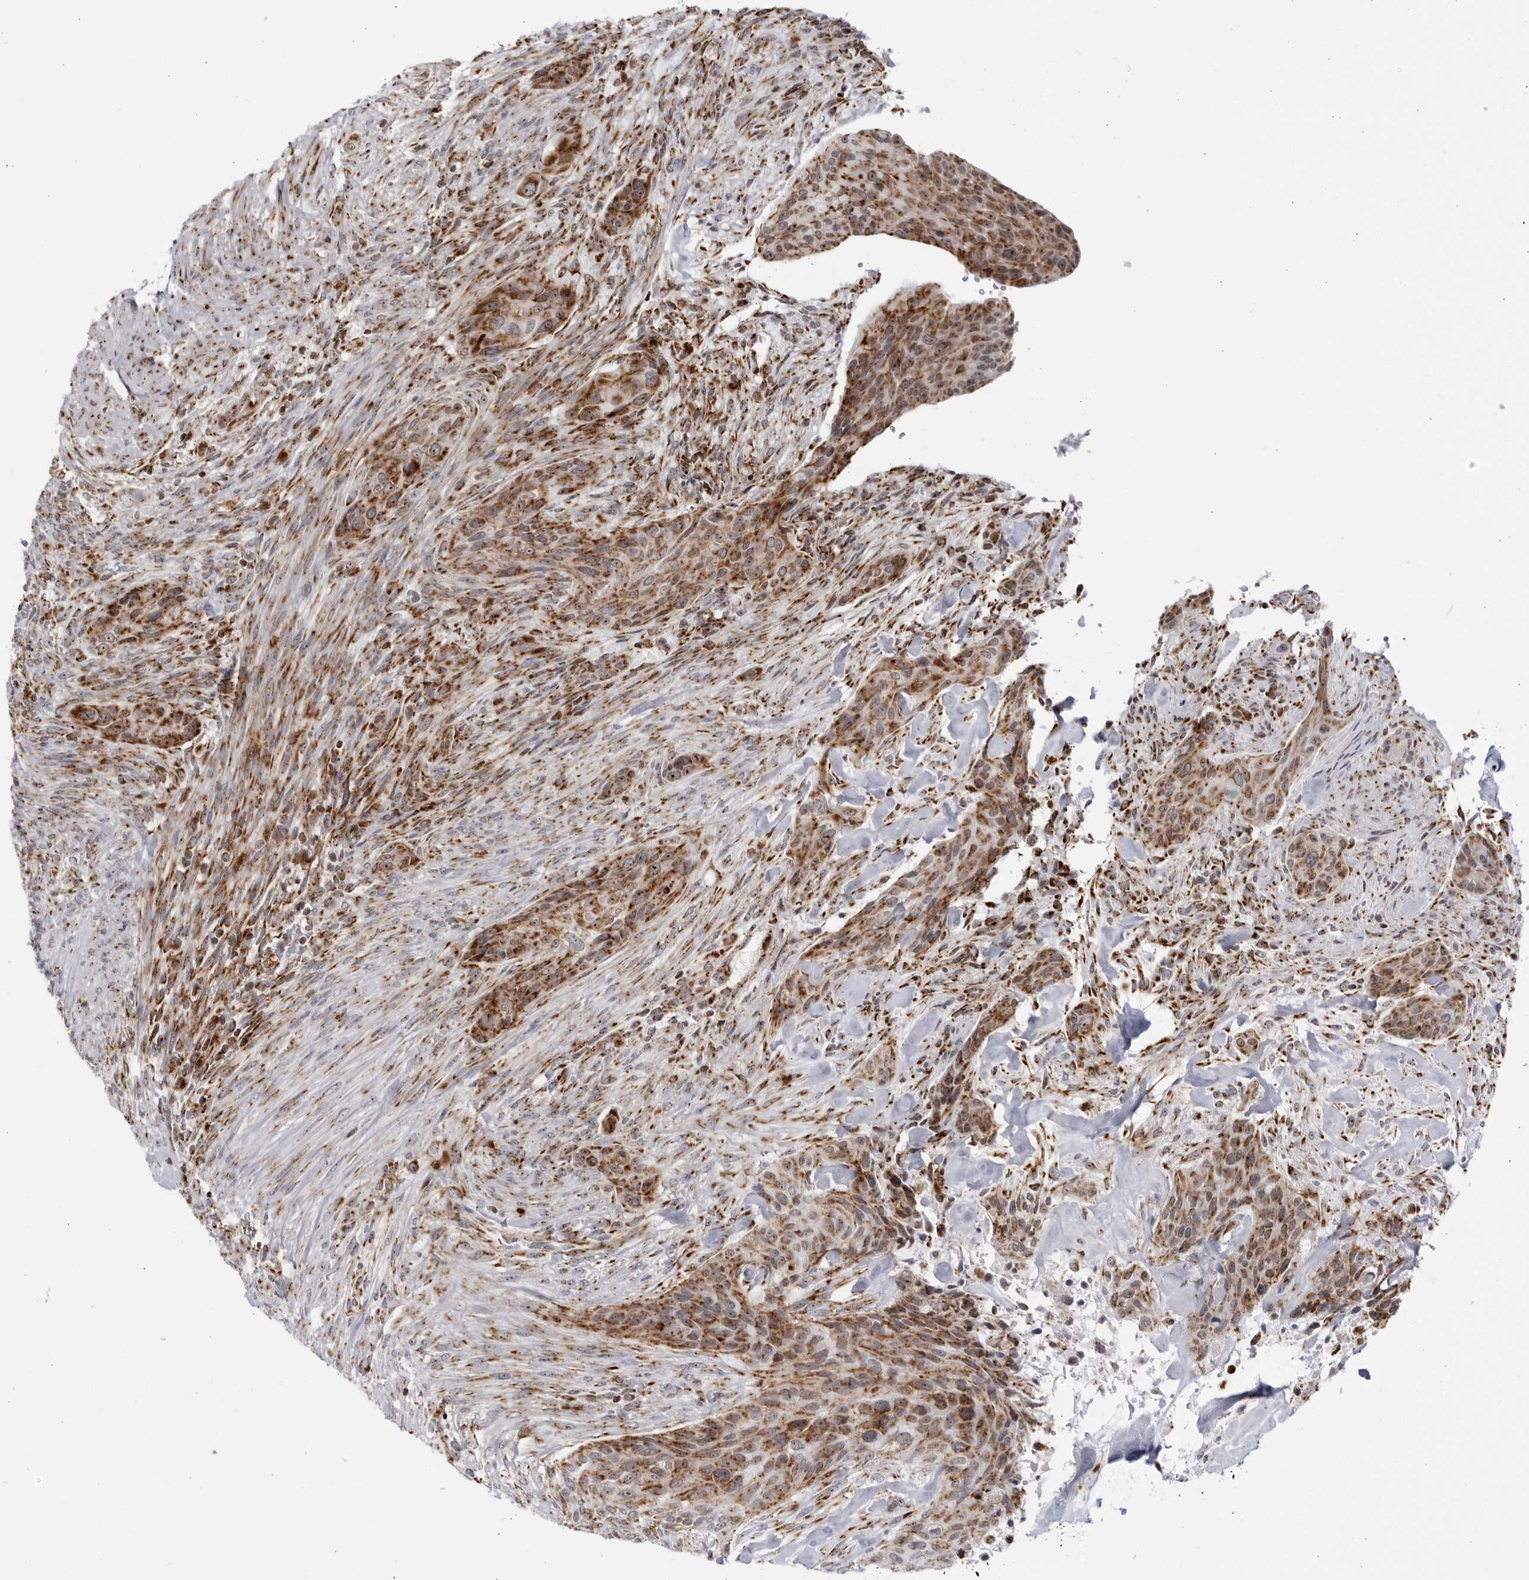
{"staining": {"intensity": "moderate", "quantity": ">75%", "location": "cytoplasmic/membranous,nuclear"}, "tissue": "urothelial cancer", "cell_type": "Tumor cells", "image_type": "cancer", "snomed": [{"axis": "morphology", "description": "Urothelial carcinoma, High grade"}, {"axis": "topography", "description": "Urinary bladder"}], "caption": "About >75% of tumor cells in human urothelial carcinoma (high-grade) display moderate cytoplasmic/membranous and nuclear protein staining as visualized by brown immunohistochemical staining.", "gene": "RBM34", "patient": {"sex": "male", "age": 35}}